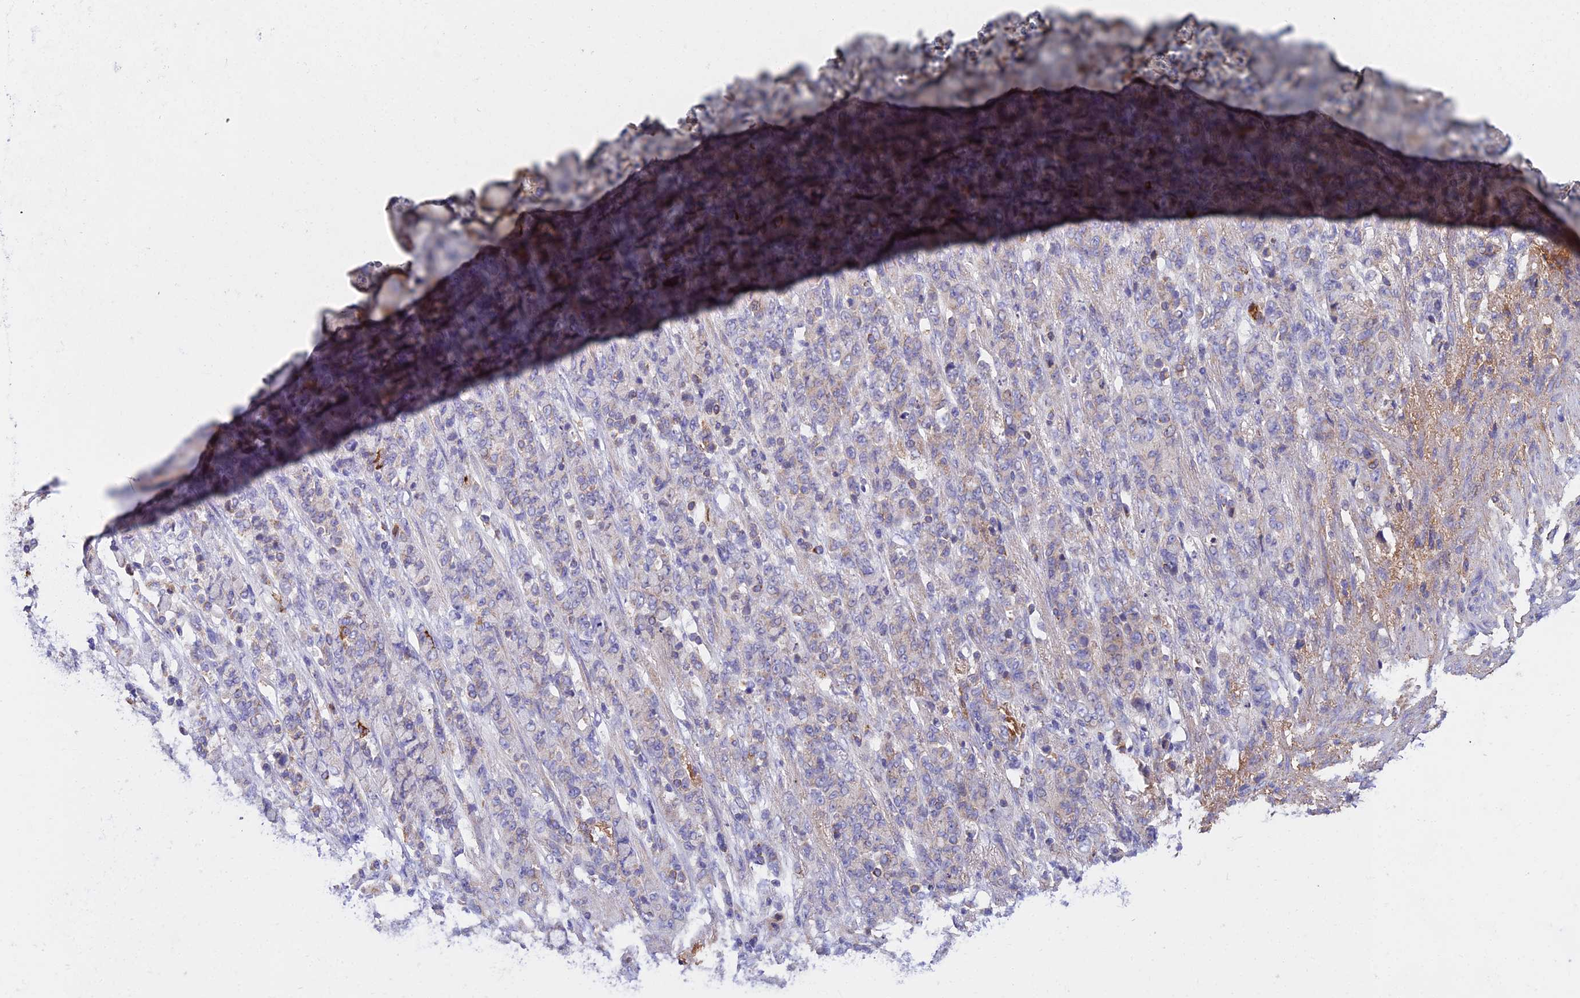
{"staining": {"intensity": "weak", "quantity": "<25%", "location": "cytoplasmic/membranous"}, "tissue": "stomach cancer", "cell_type": "Tumor cells", "image_type": "cancer", "snomed": [{"axis": "morphology", "description": "Normal tissue, NOS"}, {"axis": "morphology", "description": "Adenocarcinoma, NOS"}, {"axis": "topography", "description": "Stomach"}], "caption": "High power microscopy histopathology image of an immunohistochemistry histopathology image of stomach adenocarcinoma, revealing no significant expression in tumor cells.", "gene": "NIPSNAP3A", "patient": {"sex": "female", "age": 79}}